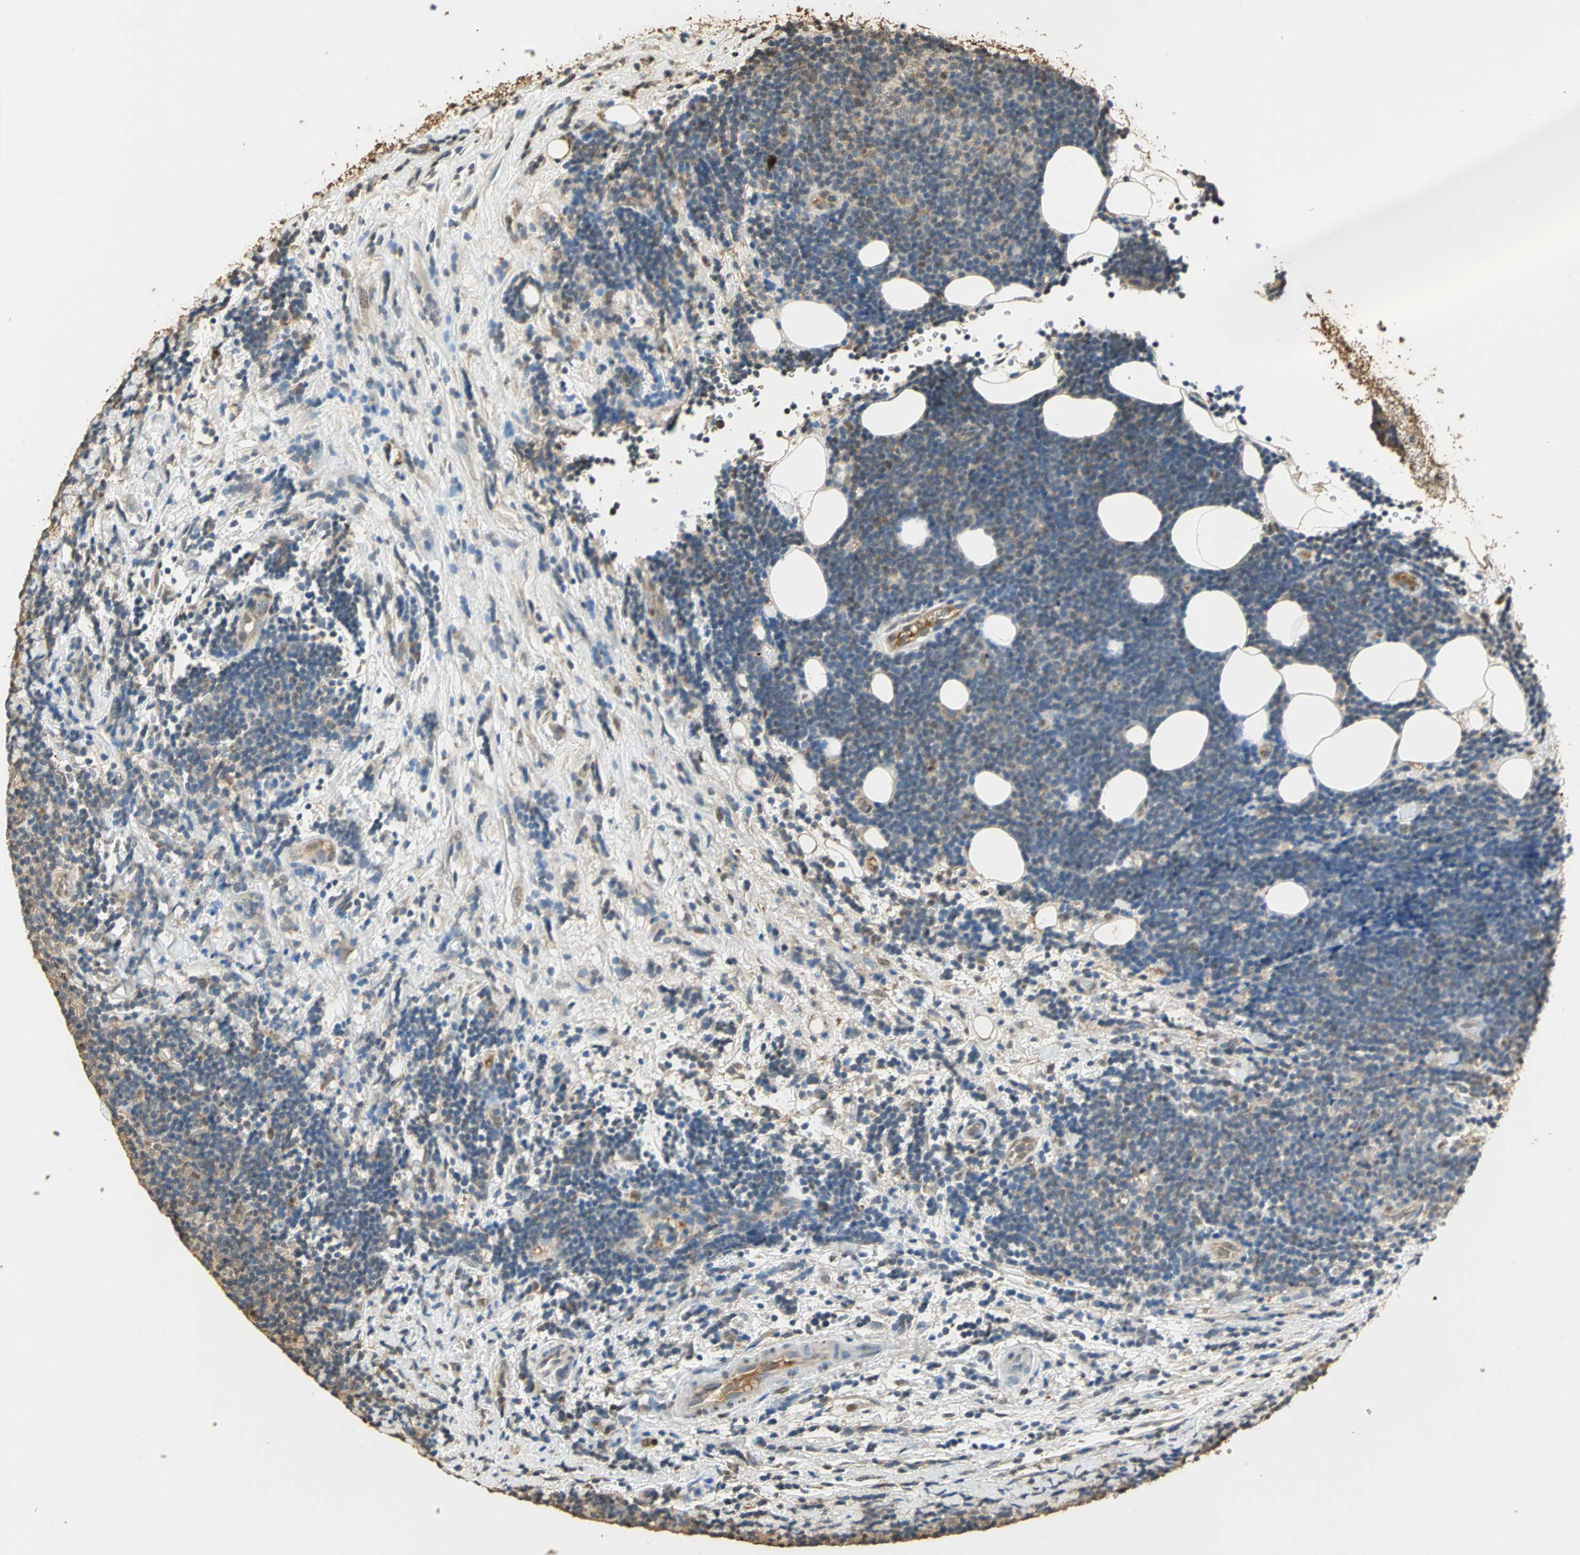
{"staining": {"intensity": "negative", "quantity": "none", "location": "none"}, "tissue": "lymphoma", "cell_type": "Tumor cells", "image_type": "cancer", "snomed": [{"axis": "morphology", "description": "Malignant lymphoma, non-Hodgkin's type, Low grade"}, {"axis": "topography", "description": "Lymph node"}], "caption": "This is a image of immunohistochemistry staining of low-grade malignant lymphoma, non-Hodgkin's type, which shows no expression in tumor cells.", "gene": "GAPDH", "patient": {"sex": "male", "age": 83}}